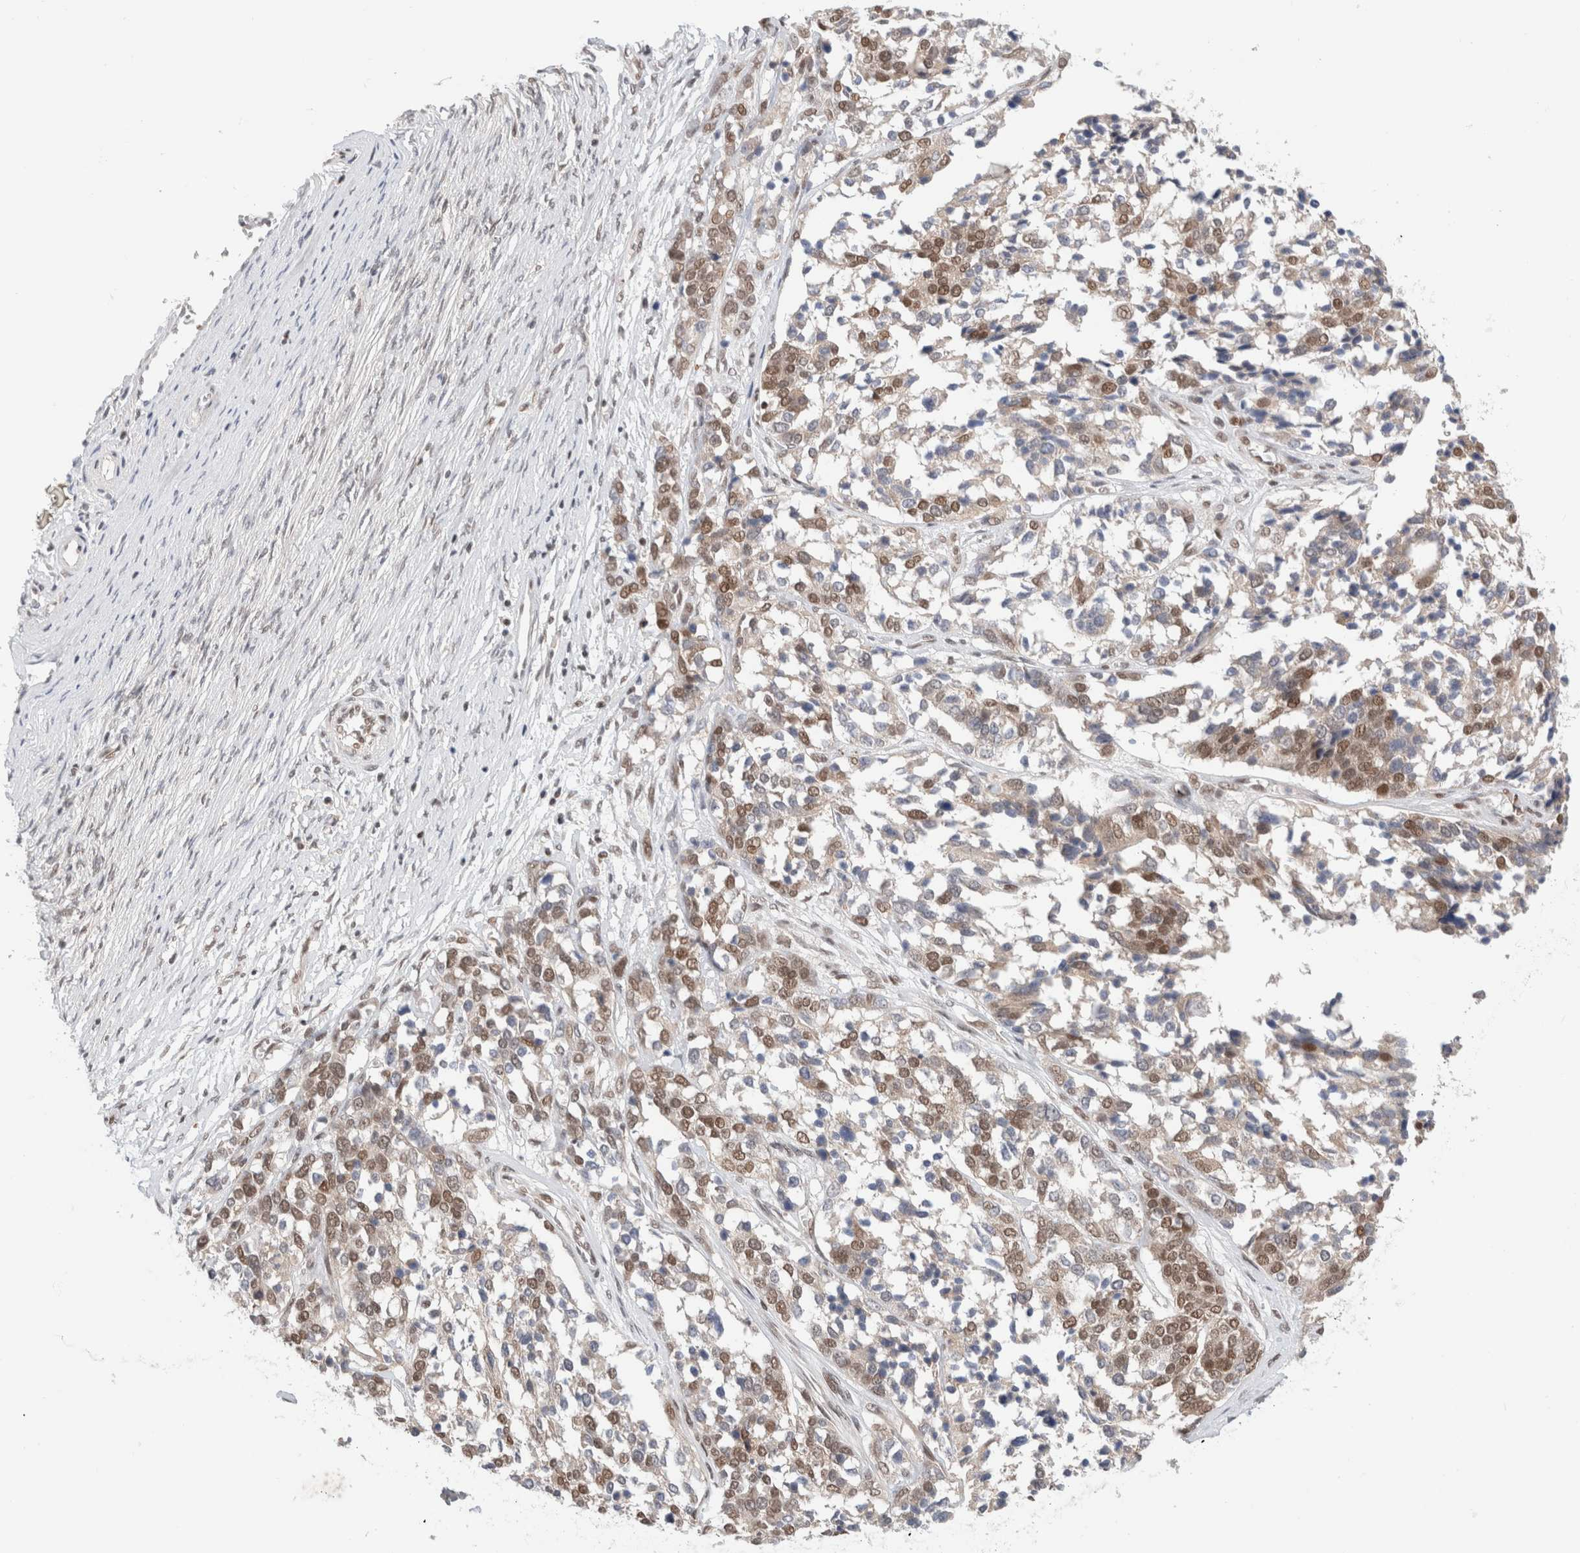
{"staining": {"intensity": "moderate", "quantity": ">75%", "location": "nuclear"}, "tissue": "ovarian cancer", "cell_type": "Tumor cells", "image_type": "cancer", "snomed": [{"axis": "morphology", "description": "Cystadenocarcinoma, serous, NOS"}, {"axis": "topography", "description": "Ovary"}], "caption": "Moderate nuclear protein staining is identified in approximately >75% of tumor cells in ovarian serous cystadenocarcinoma. The staining was performed using DAB (3,3'-diaminobenzidine), with brown indicating positive protein expression. Nuclei are stained blue with hematoxylin.", "gene": "GATAD2A", "patient": {"sex": "female", "age": 44}}